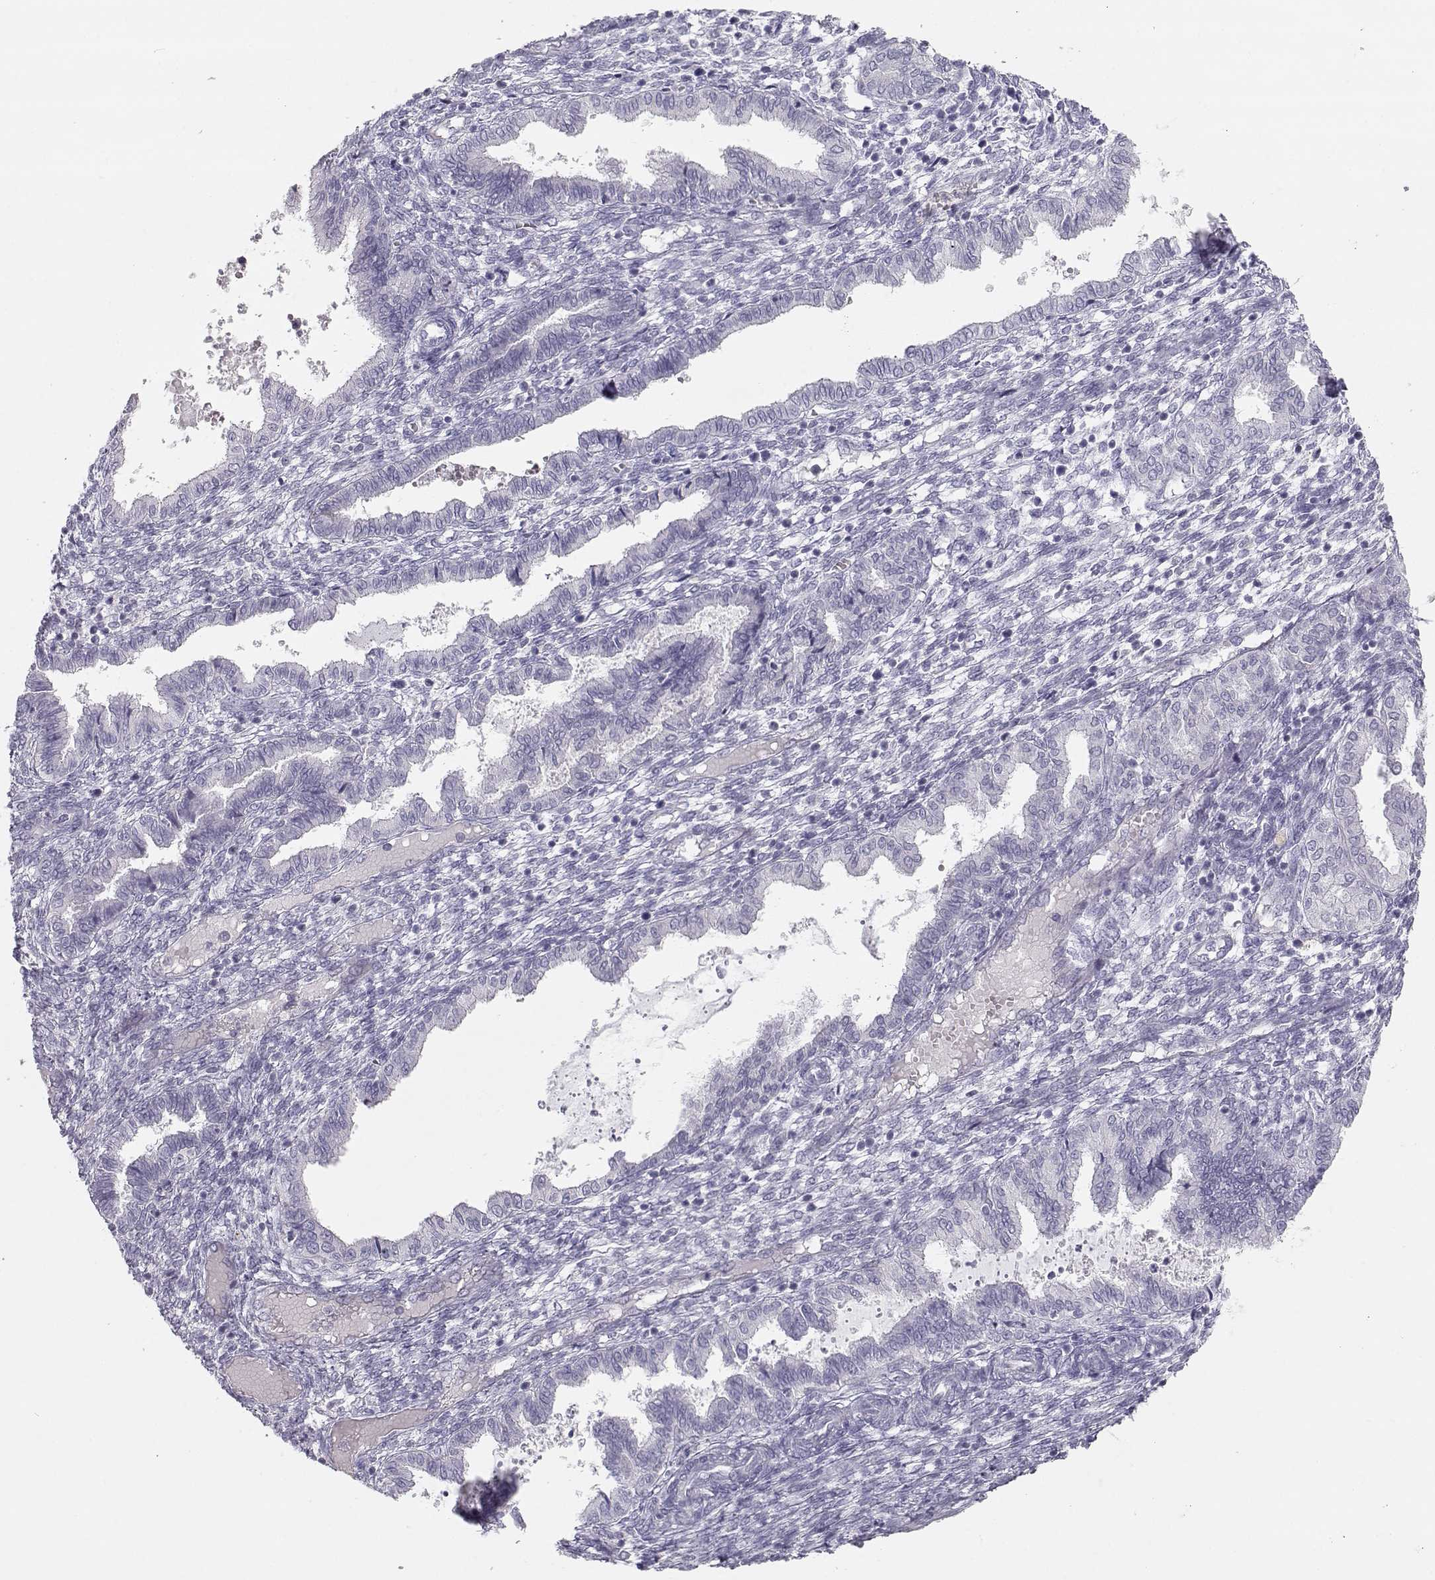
{"staining": {"intensity": "negative", "quantity": "none", "location": "none"}, "tissue": "endometrium", "cell_type": "Cells in endometrial stroma", "image_type": "normal", "snomed": [{"axis": "morphology", "description": "Normal tissue, NOS"}, {"axis": "topography", "description": "Endometrium"}], "caption": "IHC image of unremarkable endometrium: endometrium stained with DAB exhibits no significant protein positivity in cells in endometrial stroma.", "gene": "LEPR", "patient": {"sex": "female", "age": 43}}